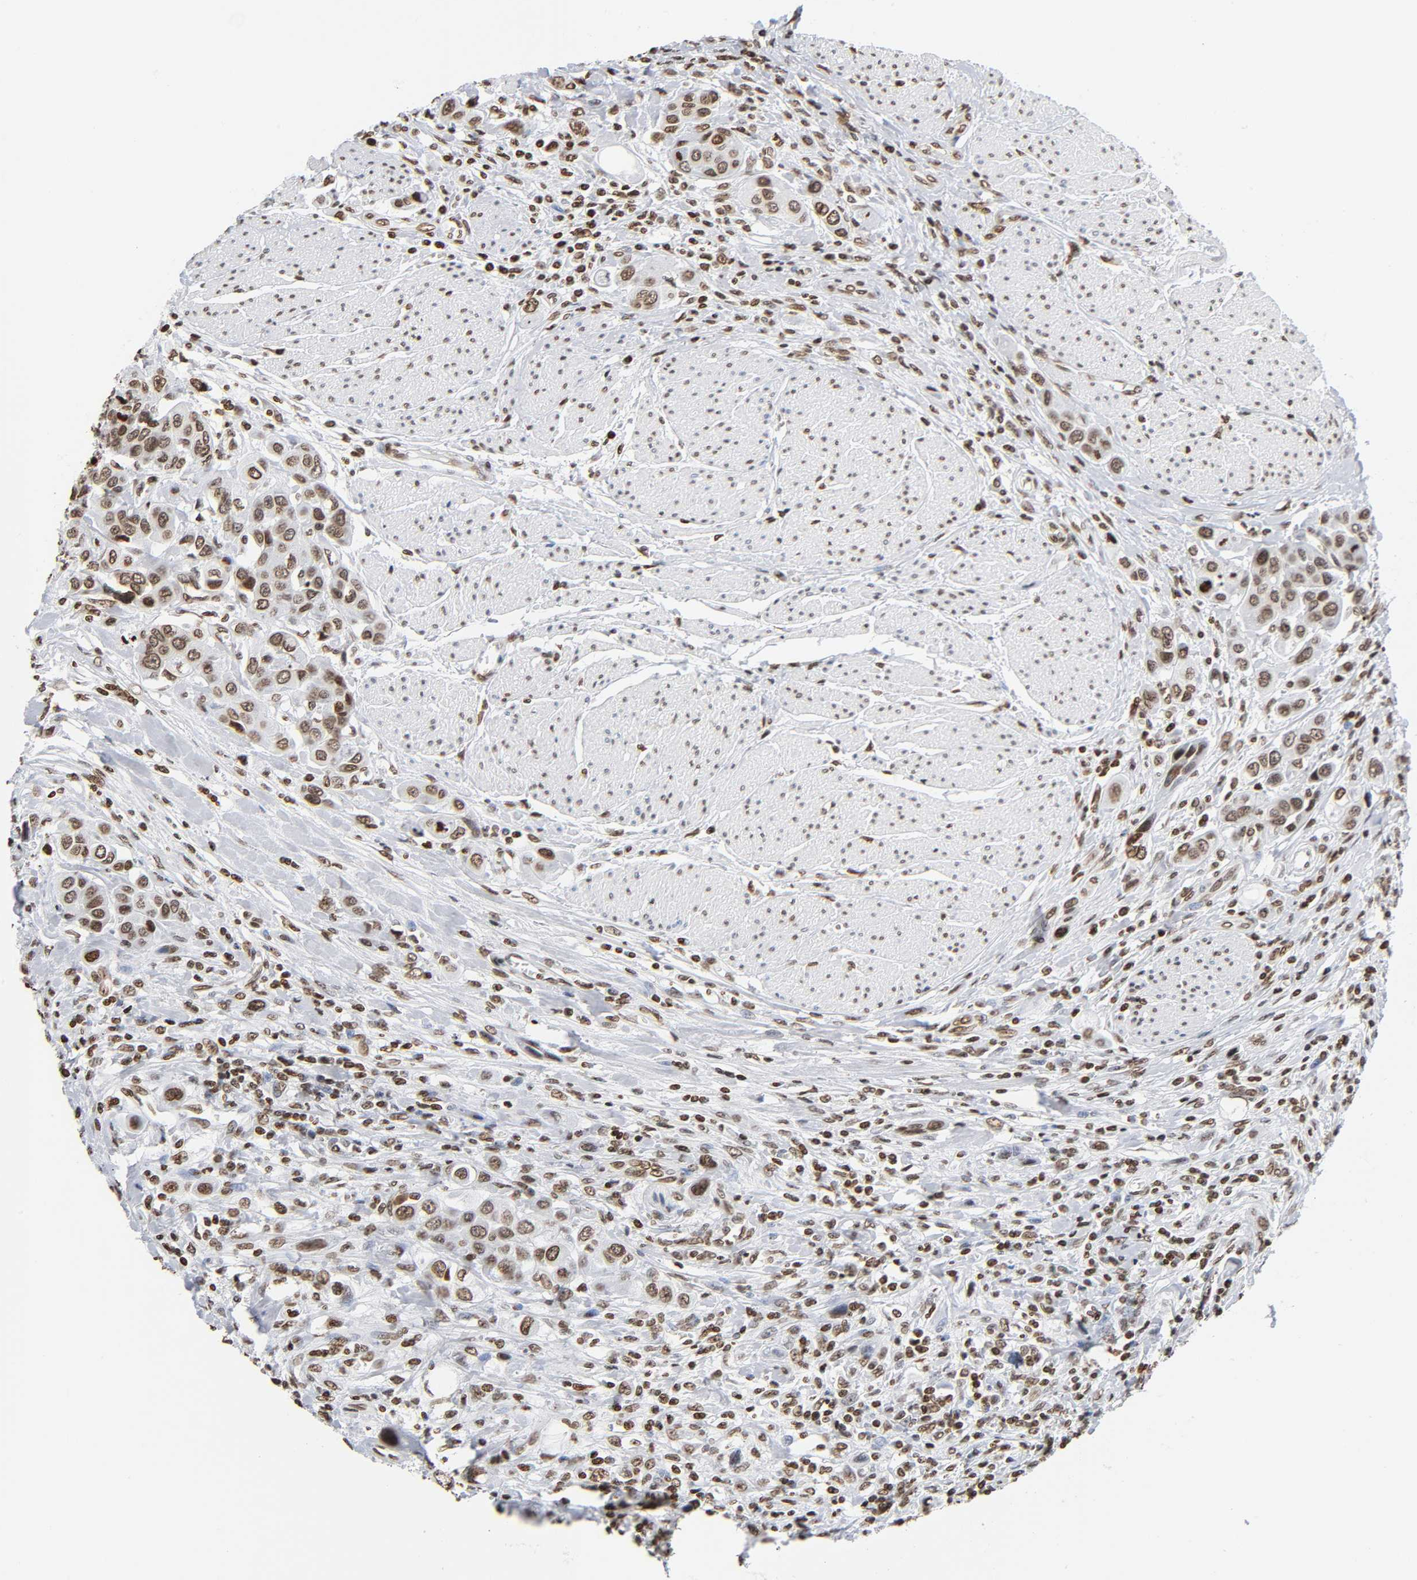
{"staining": {"intensity": "moderate", "quantity": ">75%", "location": "nuclear"}, "tissue": "urothelial cancer", "cell_type": "Tumor cells", "image_type": "cancer", "snomed": [{"axis": "morphology", "description": "Urothelial carcinoma, High grade"}, {"axis": "topography", "description": "Urinary bladder"}], "caption": "Moderate nuclear staining is identified in approximately >75% of tumor cells in urothelial cancer. Using DAB (brown) and hematoxylin (blue) stains, captured at high magnification using brightfield microscopy.", "gene": "HOXA6", "patient": {"sex": "male", "age": 50}}